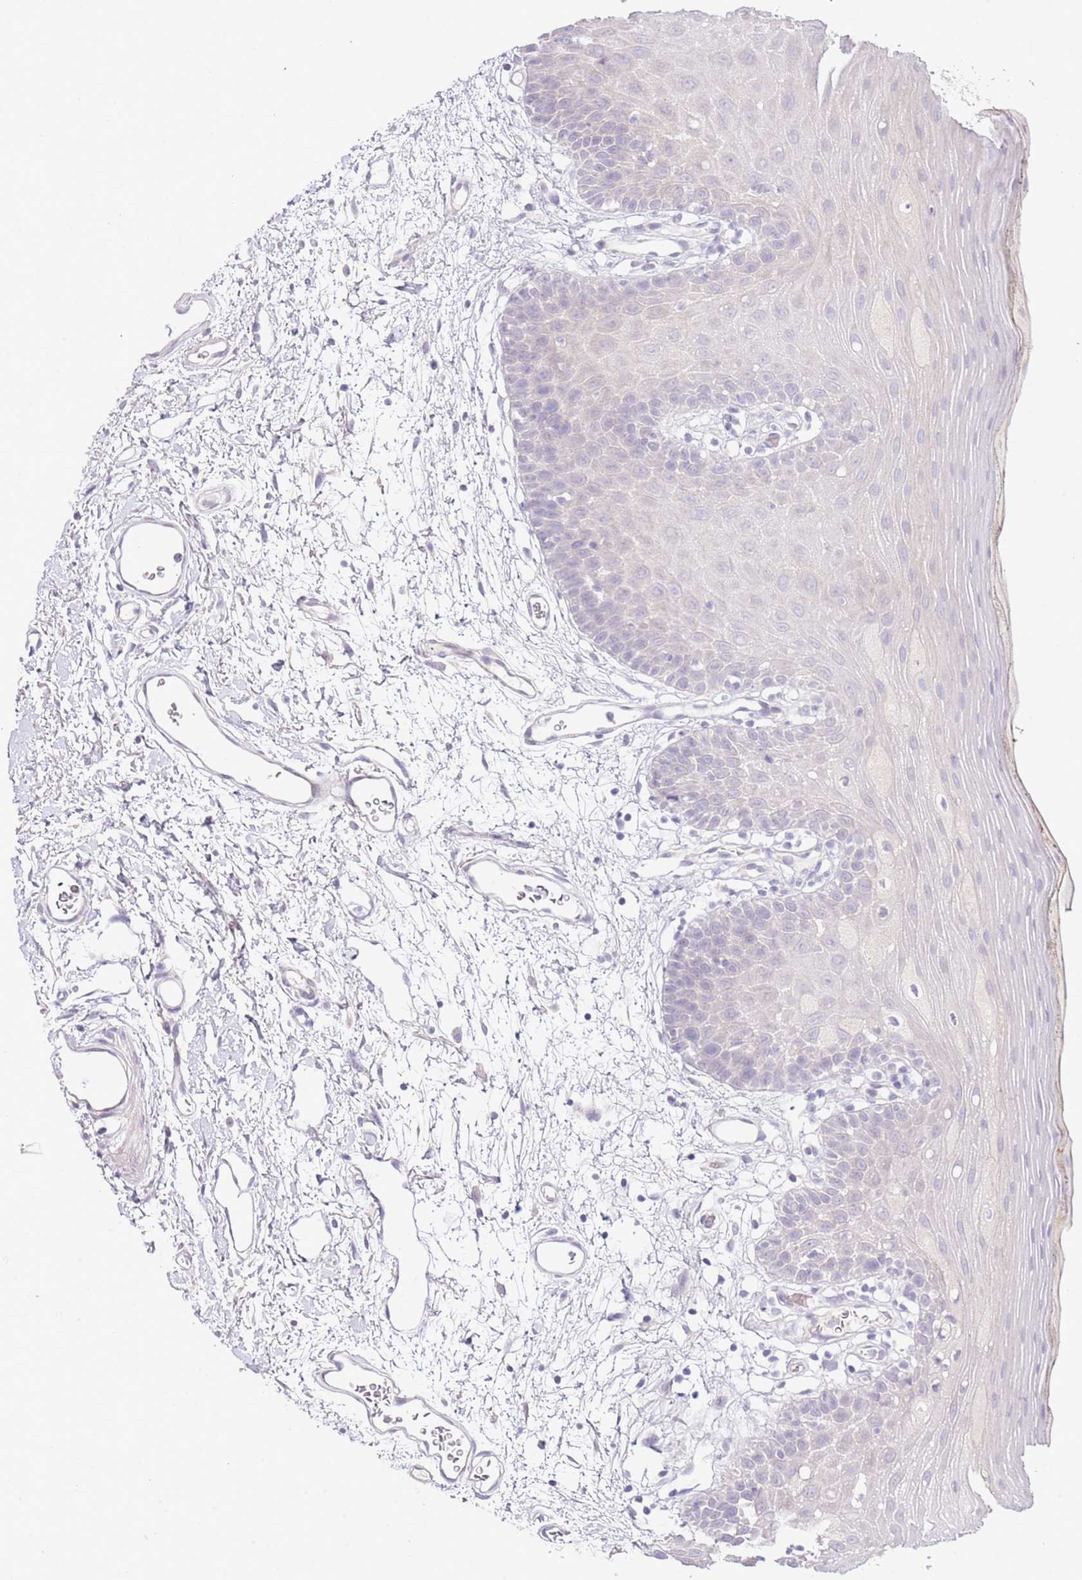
{"staining": {"intensity": "negative", "quantity": "none", "location": "none"}, "tissue": "oral mucosa", "cell_type": "Squamous epithelial cells", "image_type": "normal", "snomed": [{"axis": "morphology", "description": "Normal tissue, NOS"}, {"axis": "topography", "description": "Oral tissue"}, {"axis": "topography", "description": "Tounge, NOS"}], "caption": "Protein analysis of normal oral mucosa reveals no significant staining in squamous epithelial cells.", "gene": "ABHD17A", "patient": {"sex": "female", "age": 81}}